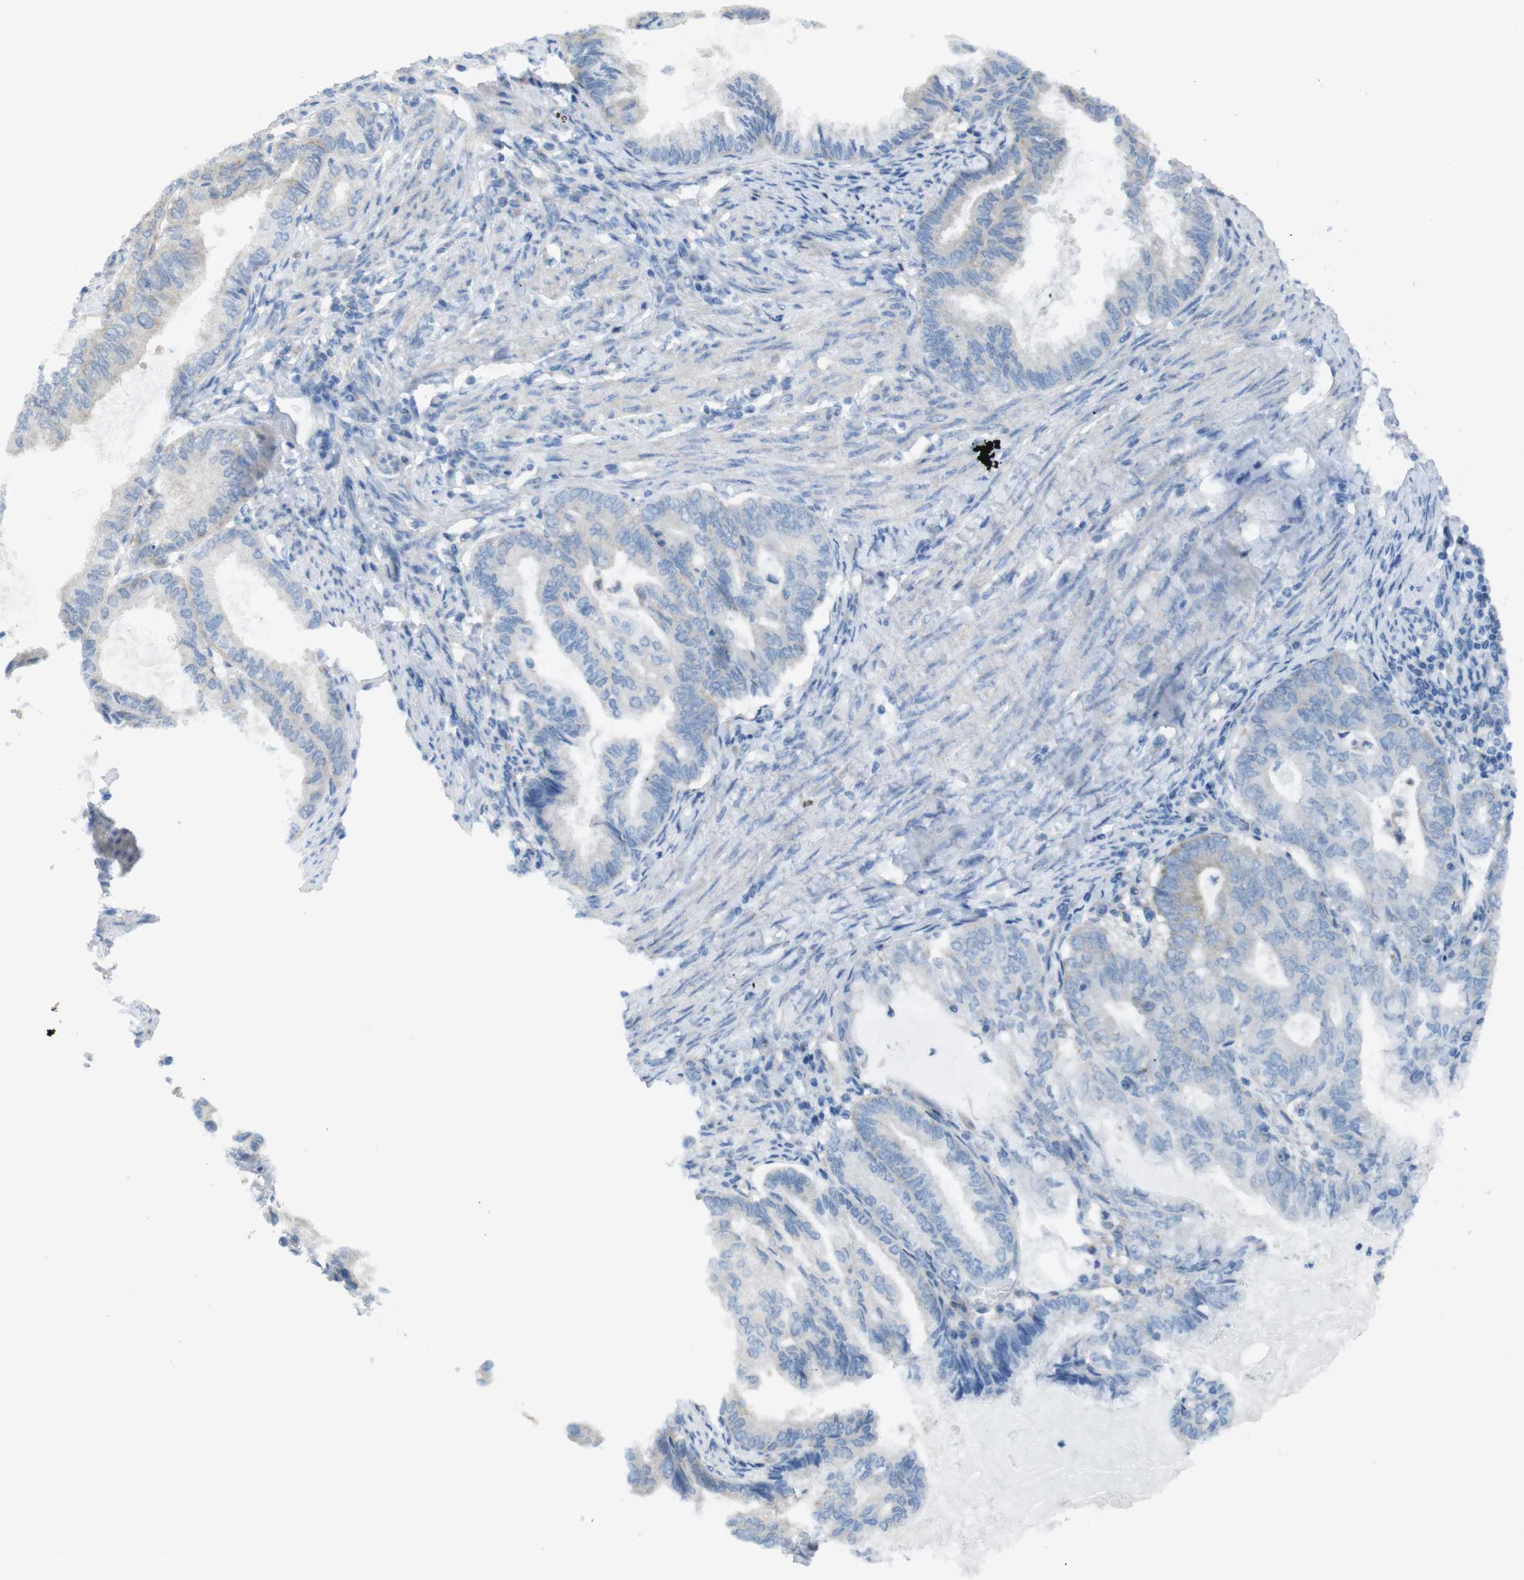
{"staining": {"intensity": "weak", "quantity": "<25%", "location": "cytoplasmic/membranous"}, "tissue": "endometrial cancer", "cell_type": "Tumor cells", "image_type": "cancer", "snomed": [{"axis": "morphology", "description": "Adenocarcinoma, NOS"}, {"axis": "topography", "description": "Endometrium"}], "caption": "Immunohistochemistry histopathology image of human adenocarcinoma (endometrial) stained for a protein (brown), which shows no positivity in tumor cells.", "gene": "MTHFD1", "patient": {"sex": "female", "age": 86}}